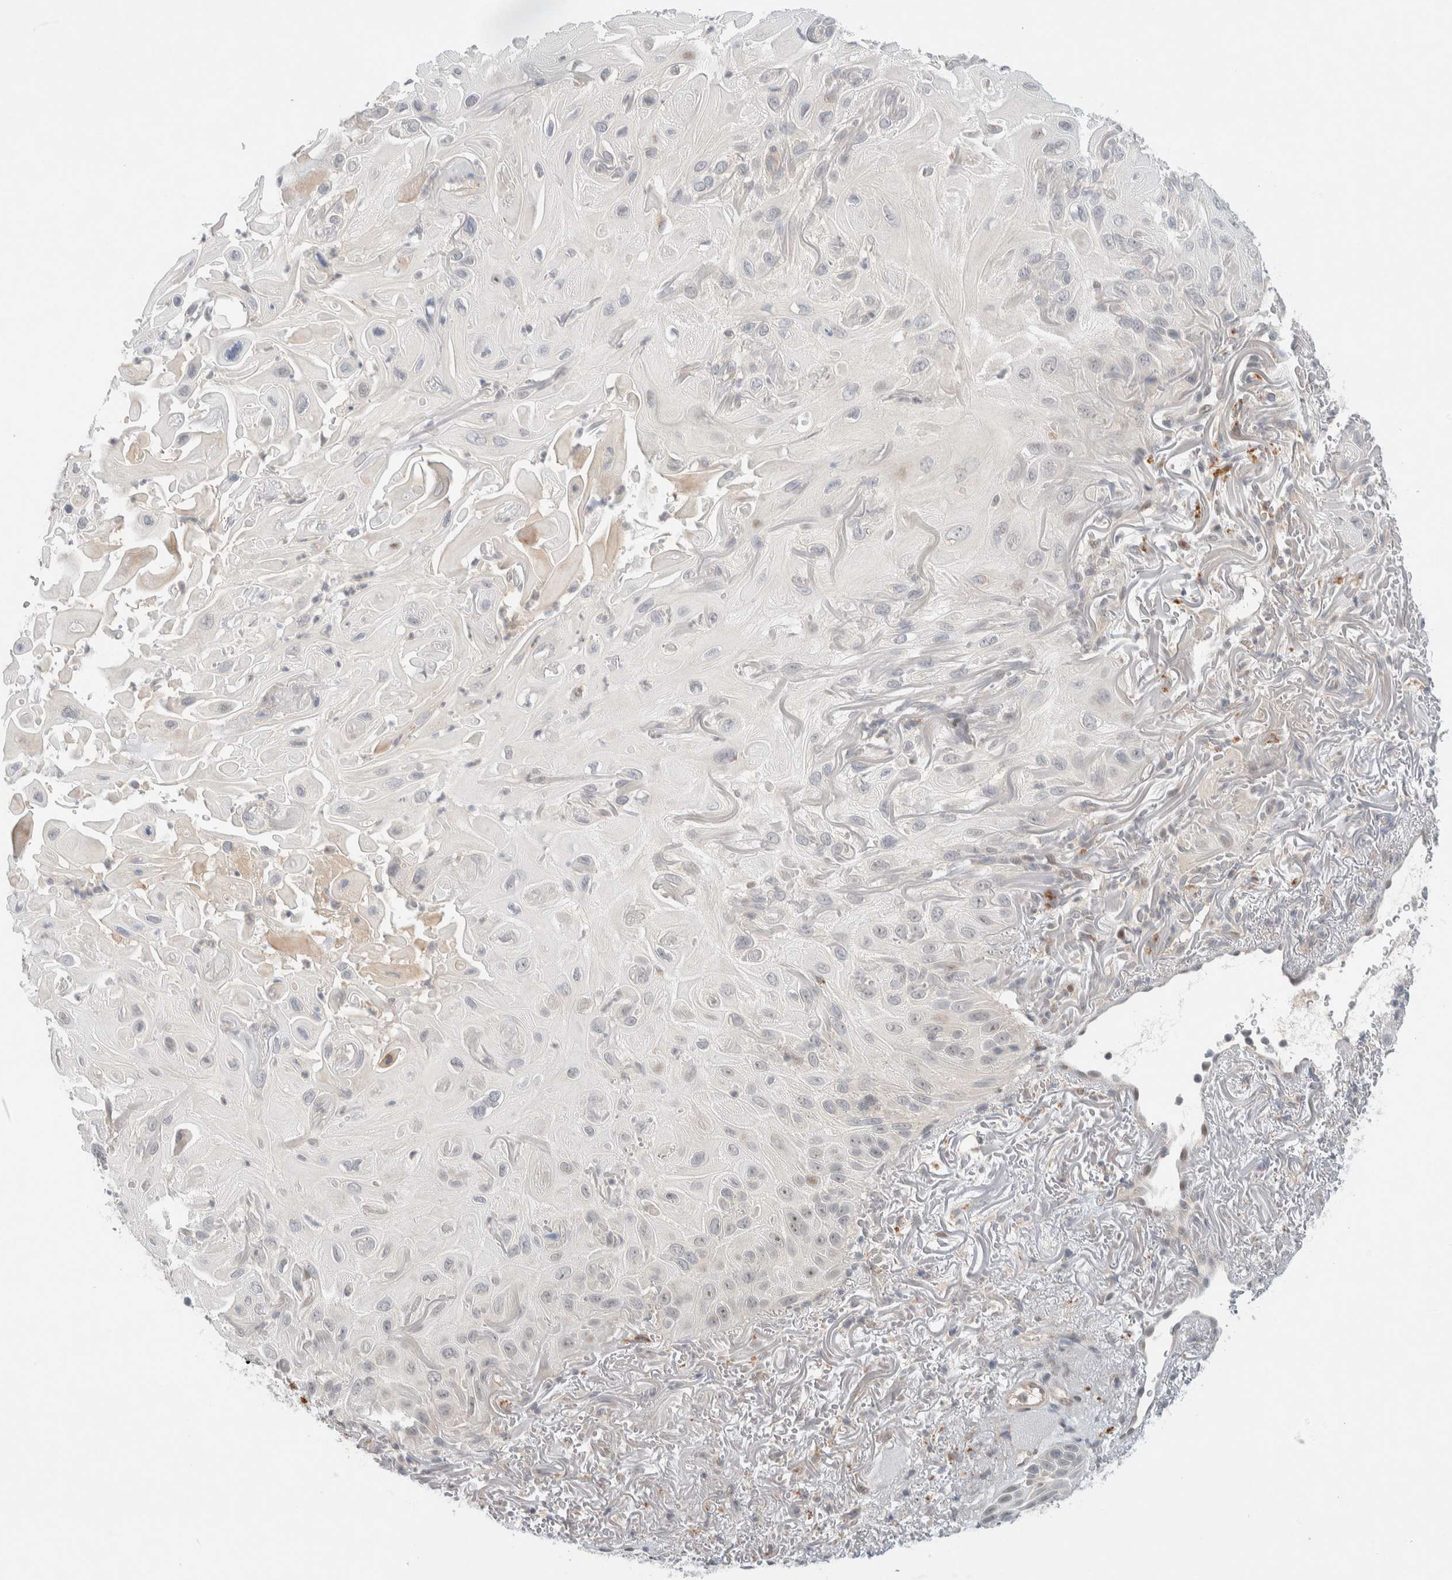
{"staining": {"intensity": "negative", "quantity": "none", "location": "none"}, "tissue": "skin cancer", "cell_type": "Tumor cells", "image_type": "cancer", "snomed": [{"axis": "morphology", "description": "Squamous cell carcinoma, NOS"}, {"axis": "topography", "description": "Skin"}], "caption": "Tumor cells are negative for brown protein staining in skin cancer.", "gene": "CHKA", "patient": {"sex": "female", "age": 77}}